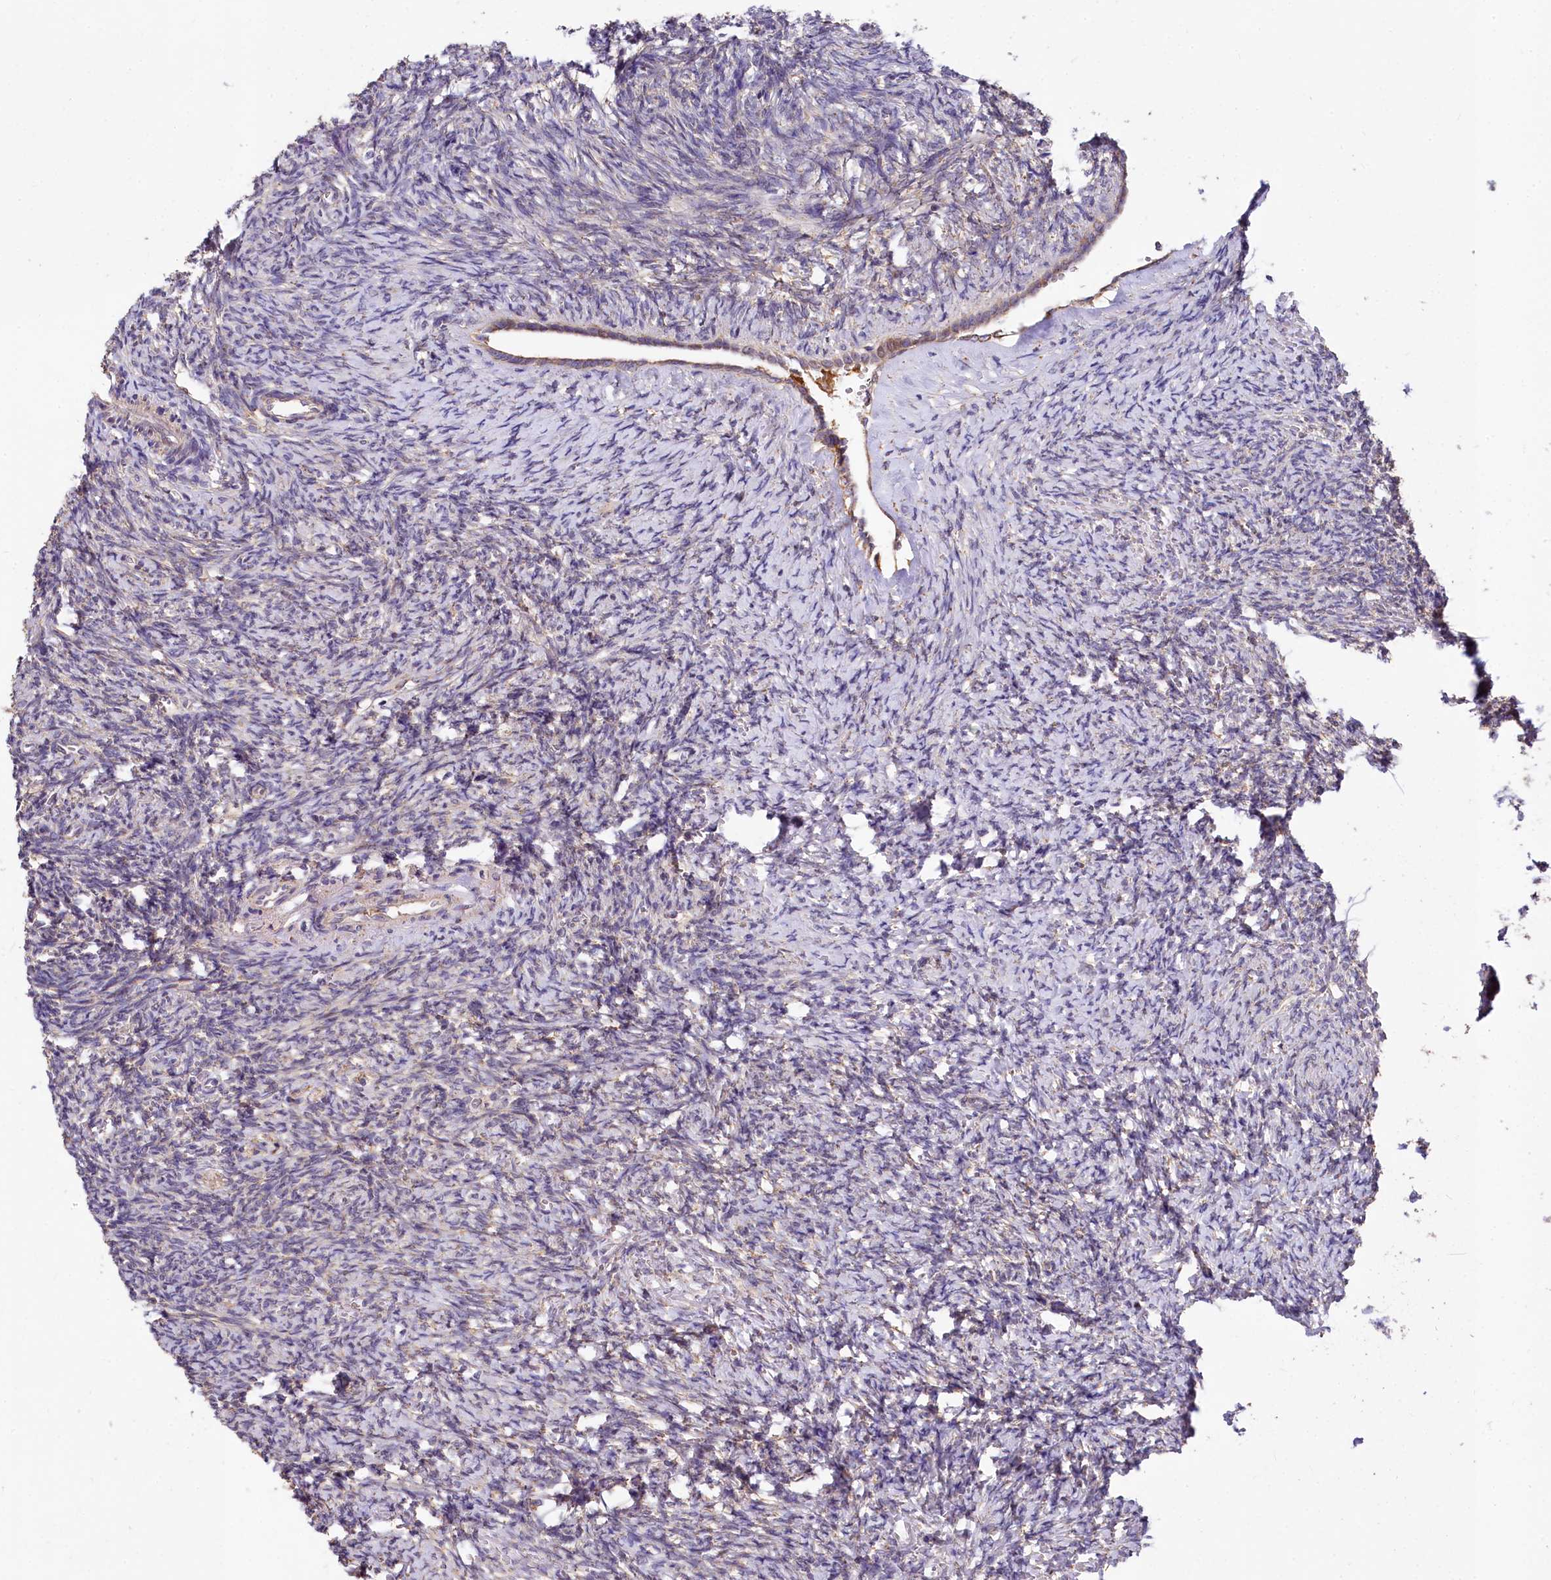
{"staining": {"intensity": "negative", "quantity": "none", "location": "none"}, "tissue": "ovary", "cell_type": "Ovarian stroma cells", "image_type": "normal", "snomed": [{"axis": "morphology", "description": "Normal tissue, NOS"}, {"axis": "topography", "description": "Ovary"}], "caption": "High power microscopy histopathology image of an immunohistochemistry image of unremarkable ovary, revealing no significant positivity in ovarian stroma cells.", "gene": "SPRYD3", "patient": {"sex": "female", "age": 41}}